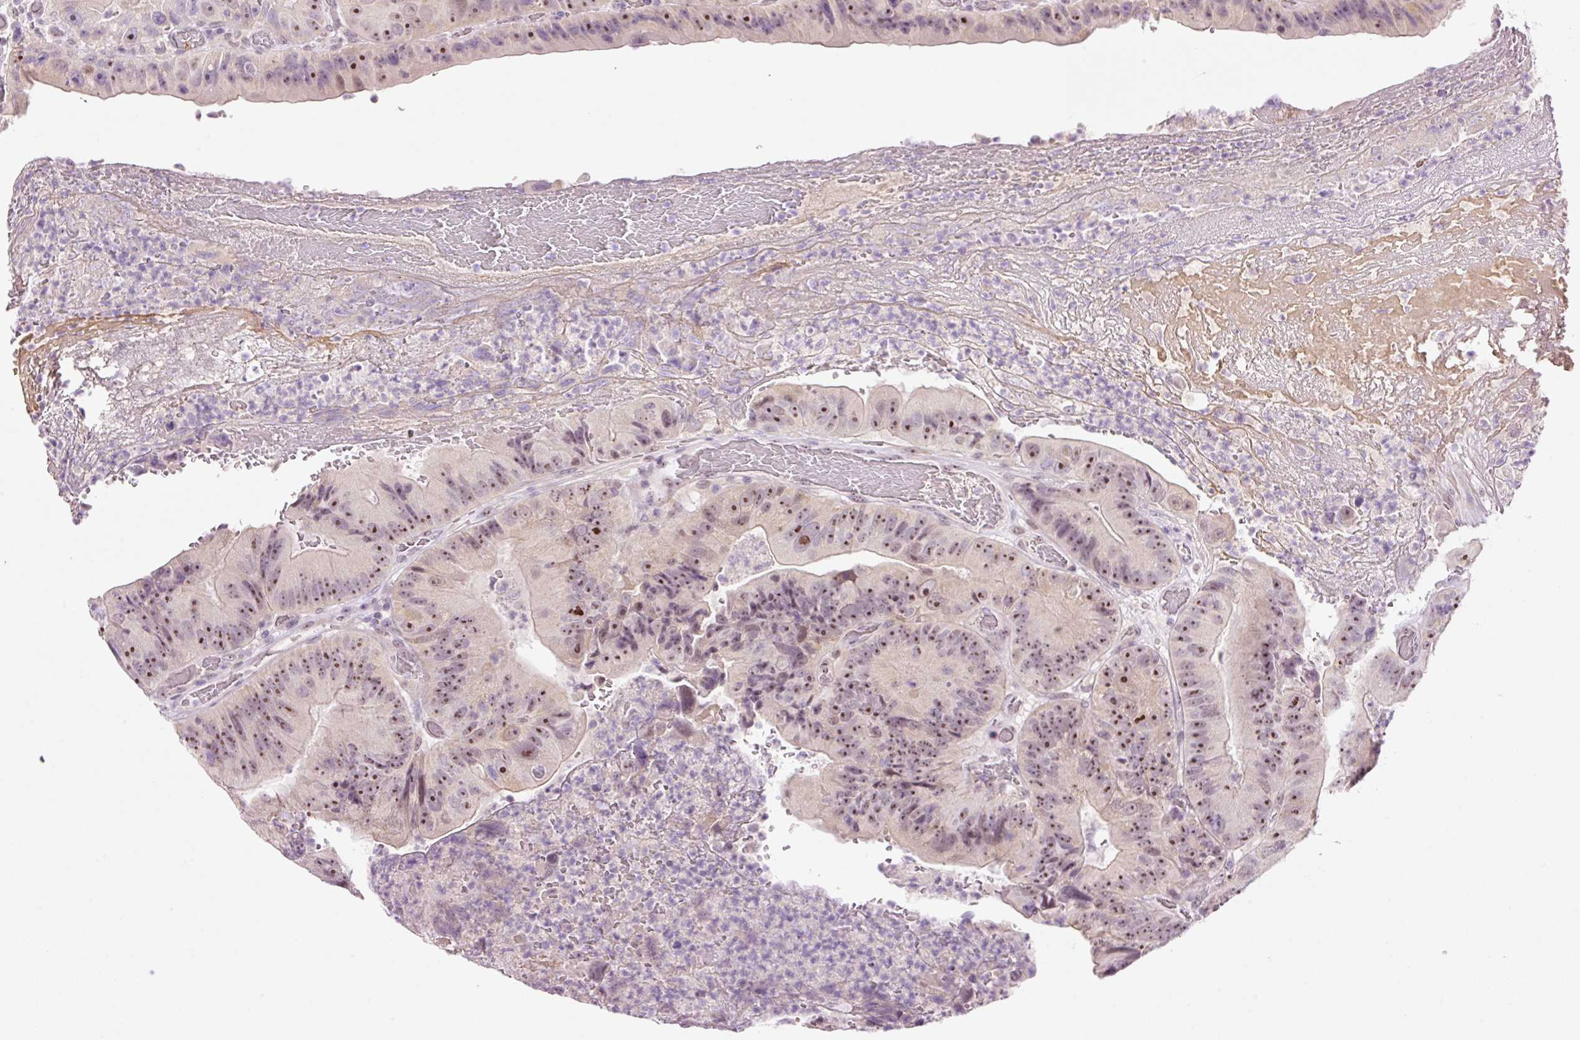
{"staining": {"intensity": "moderate", "quantity": ">75%", "location": "nuclear"}, "tissue": "colorectal cancer", "cell_type": "Tumor cells", "image_type": "cancer", "snomed": [{"axis": "morphology", "description": "Adenocarcinoma, NOS"}, {"axis": "topography", "description": "Colon"}], "caption": "Protein analysis of colorectal cancer tissue shows moderate nuclear staining in about >75% of tumor cells.", "gene": "GCG", "patient": {"sex": "female", "age": 86}}